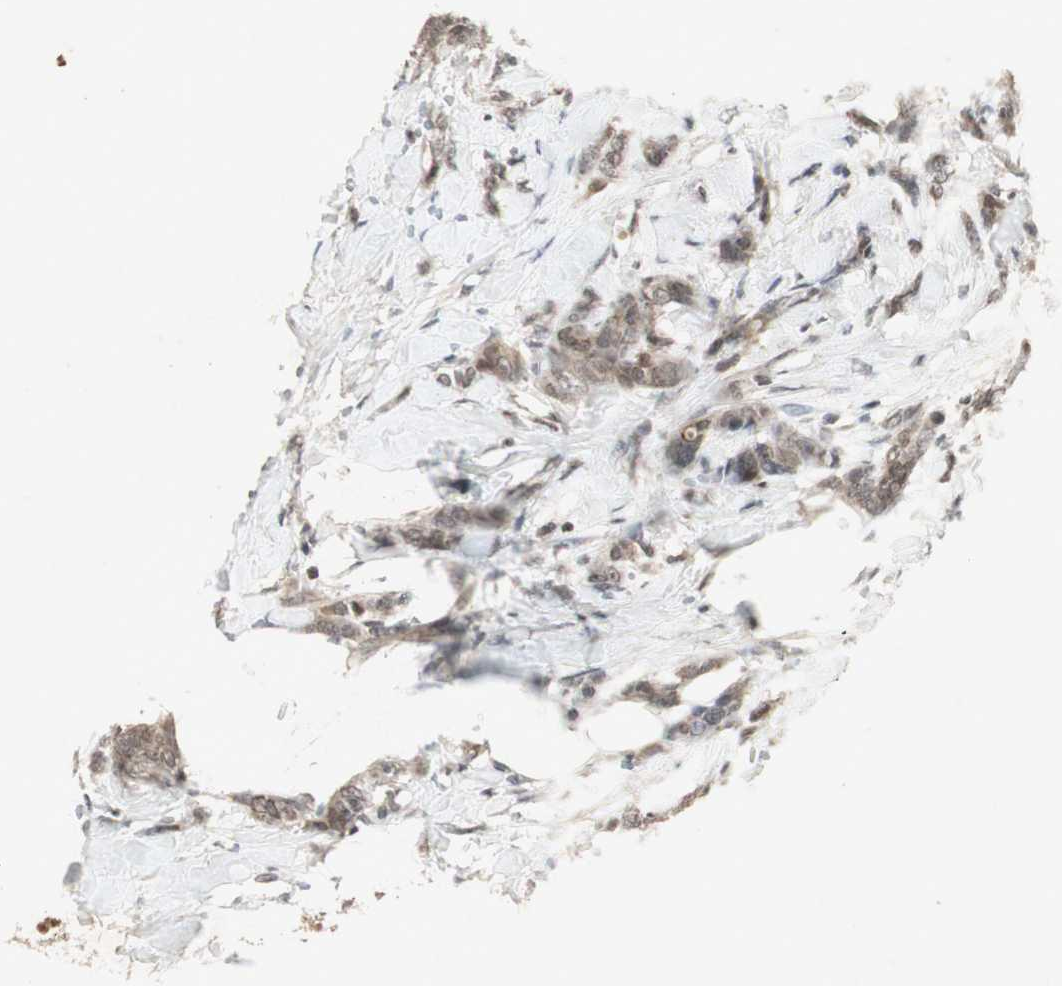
{"staining": {"intensity": "weak", "quantity": ">75%", "location": "cytoplasmic/membranous"}, "tissue": "breast cancer", "cell_type": "Tumor cells", "image_type": "cancer", "snomed": [{"axis": "morphology", "description": "Lobular carcinoma, in situ"}, {"axis": "morphology", "description": "Lobular carcinoma"}, {"axis": "topography", "description": "Breast"}], "caption": "The micrograph displays a brown stain indicating the presence of a protein in the cytoplasmic/membranous of tumor cells in breast cancer (lobular carcinoma).", "gene": "PLXNA1", "patient": {"sex": "female", "age": 41}}